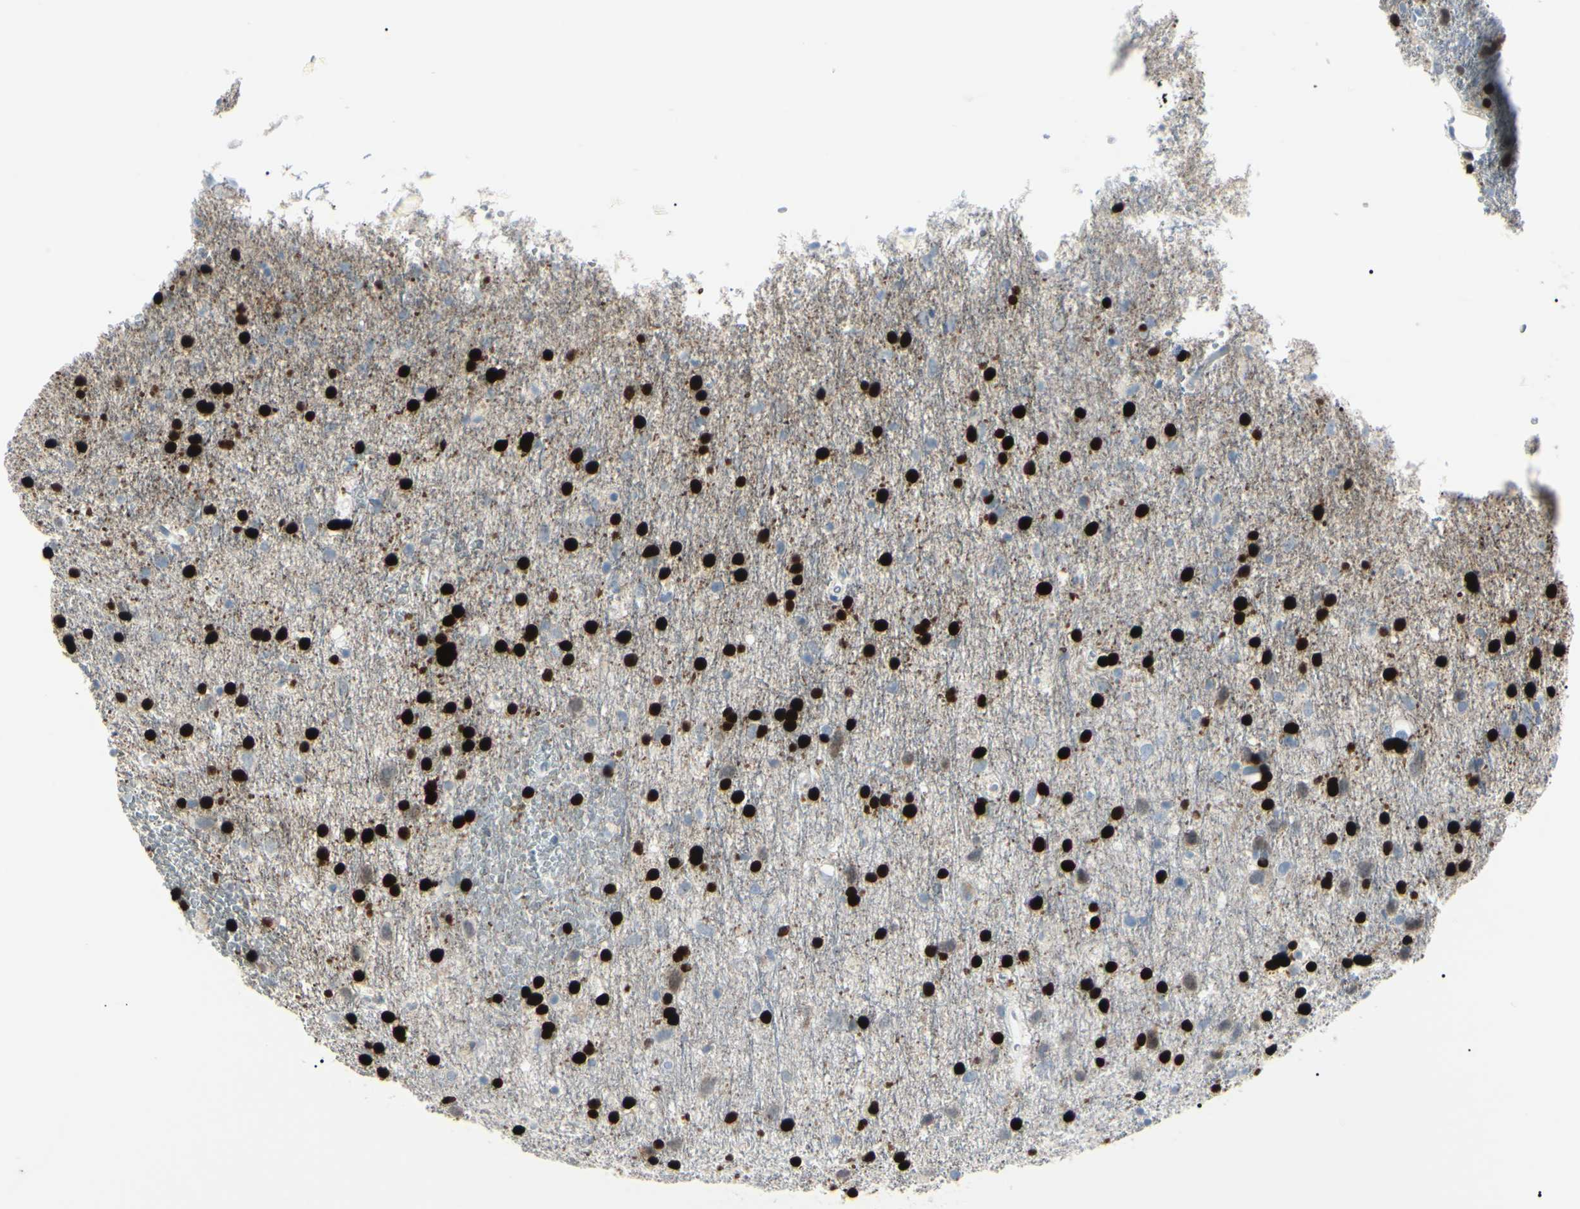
{"staining": {"intensity": "strong", "quantity": "25%-75%", "location": "cytoplasmic/membranous"}, "tissue": "glioma", "cell_type": "Tumor cells", "image_type": "cancer", "snomed": [{"axis": "morphology", "description": "Glioma, malignant, Low grade"}, {"axis": "topography", "description": "Brain"}], "caption": "Immunohistochemical staining of human malignant glioma (low-grade) demonstrates high levels of strong cytoplasmic/membranous protein expression in approximately 25%-75% of tumor cells.", "gene": "CA2", "patient": {"sex": "male", "age": 77}}